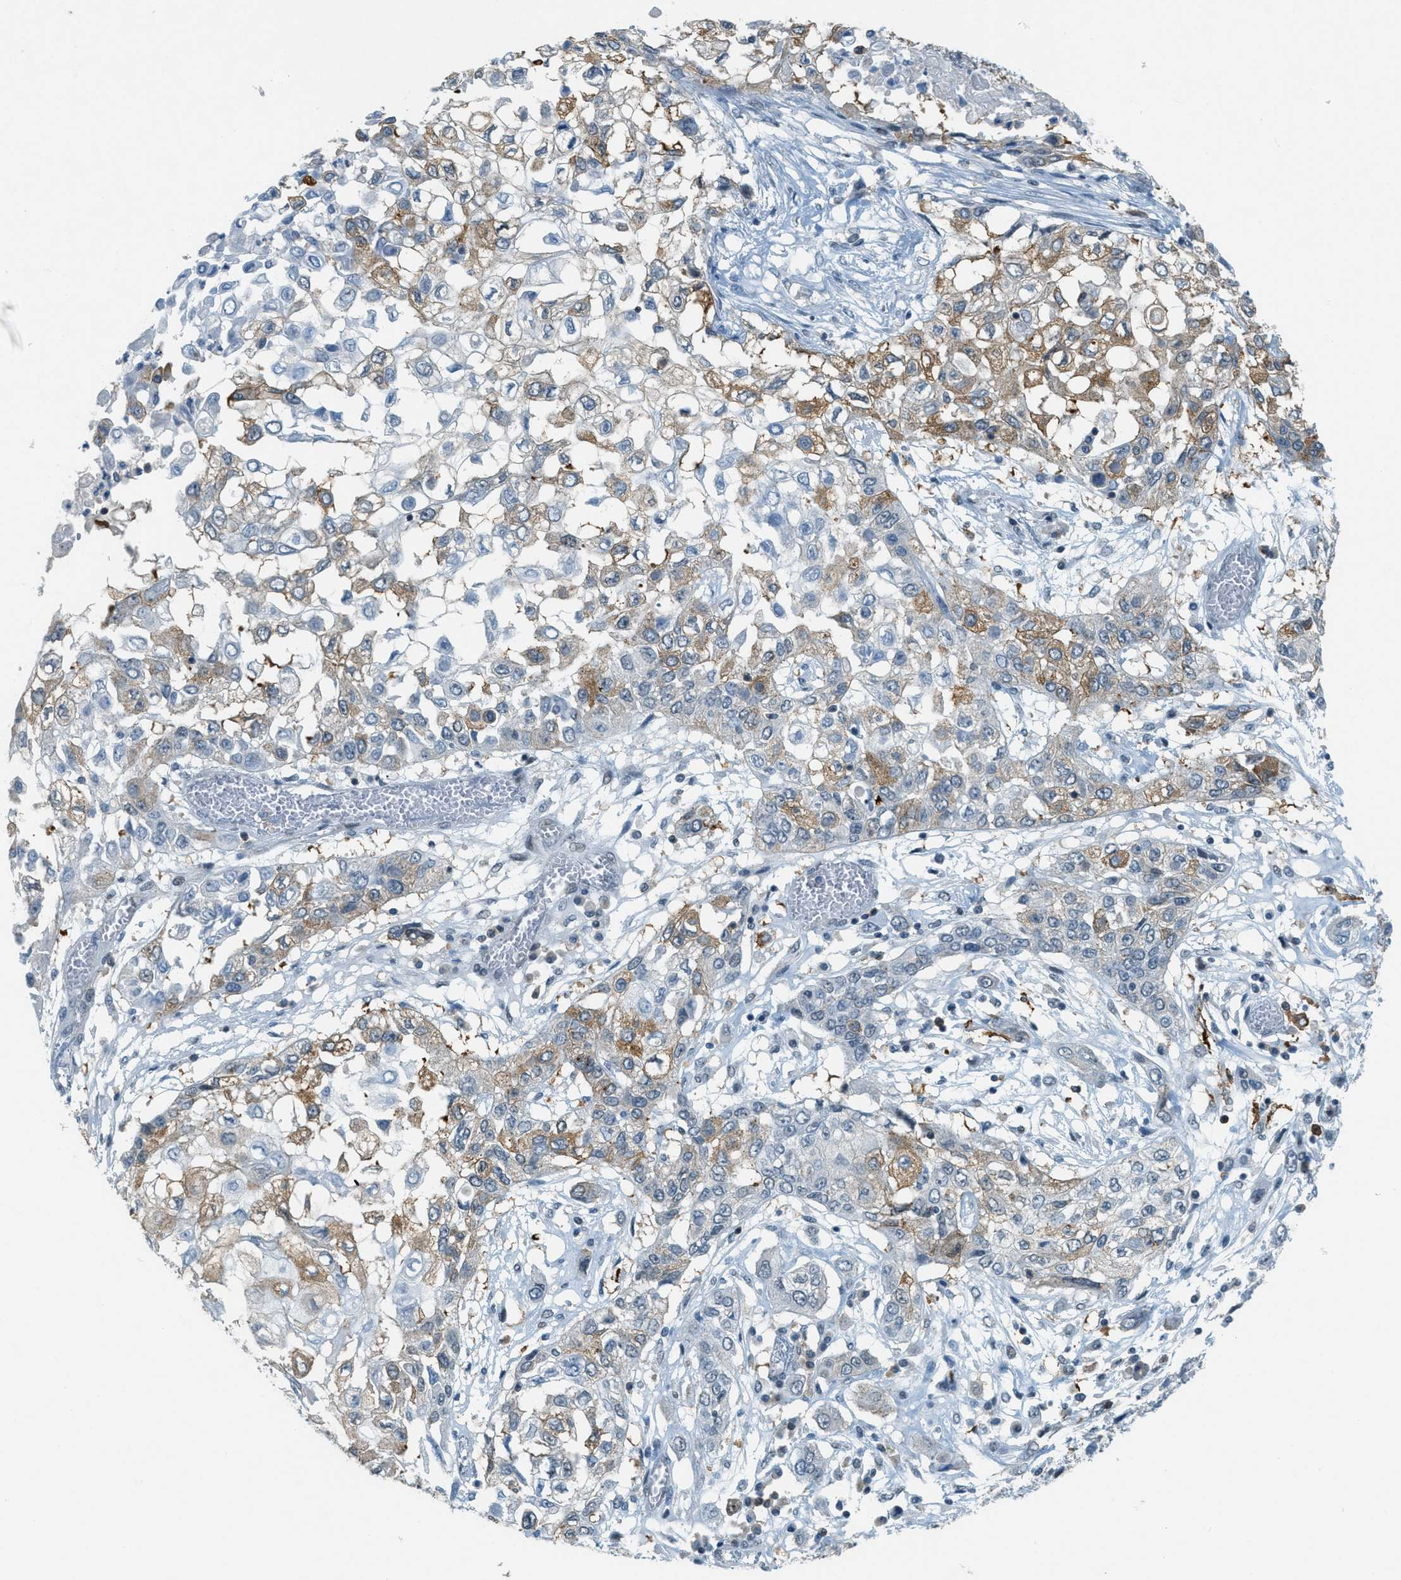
{"staining": {"intensity": "moderate", "quantity": "<25%", "location": "cytoplasmic/membranous"}, "tissue": "lung cancer", "cell_type": "Tumor cells", "image_type": "cancer", "snomed": [{"axis": "morphology", "description": "Squamous cell carcinoma, NOS"}, {"axis": "topography", "description": "Lung"}], "caption": "The immunohistochemical stain highlights moderate cytoplasmic/membranous expression in tumor cells of lung cancer tissue. The protein is shown in brown color, while the nuclei are stained blue.", "gene": "FYN", "patient": {"sex": "male", "age": 71}}